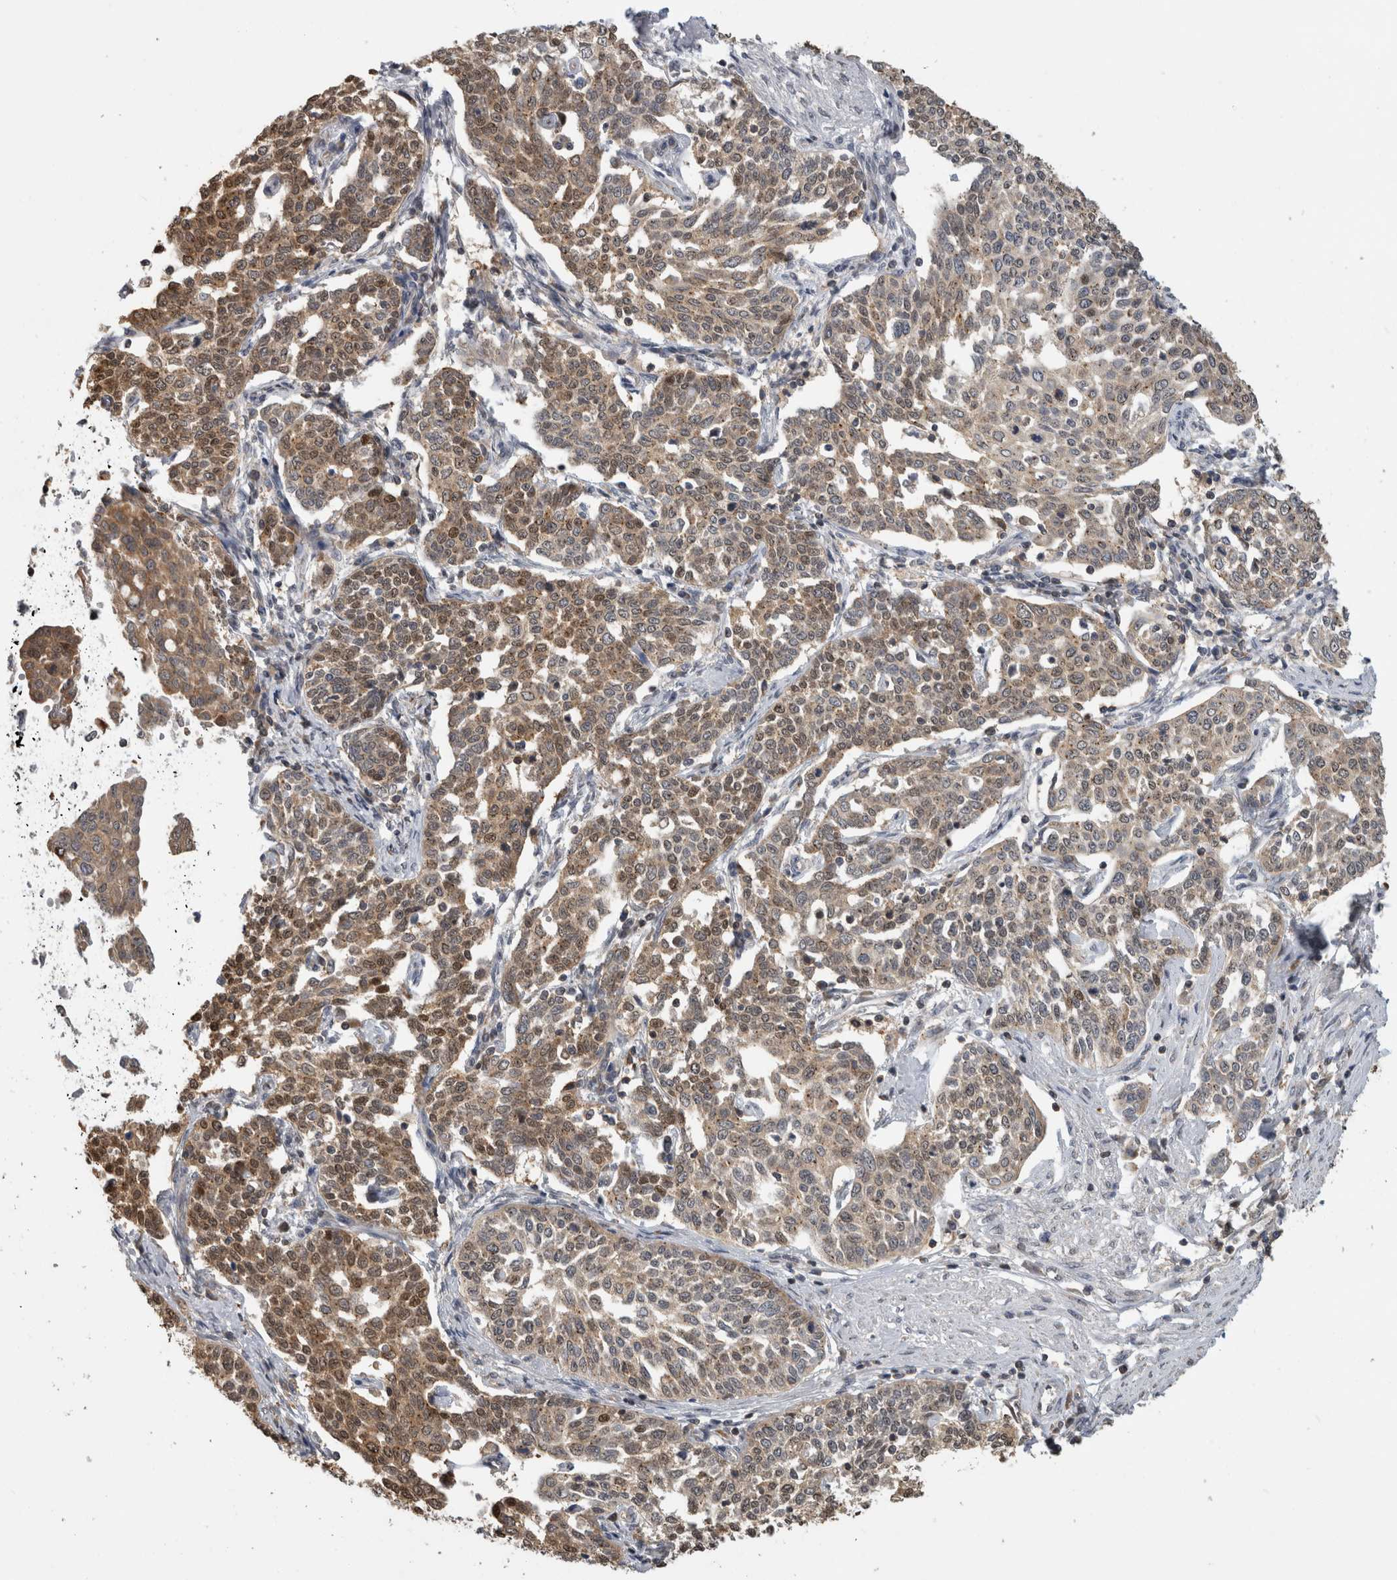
{"staining": {"intensity": "moderate", "quantity": ">75%", "location": "cytoplasmic/membranous,nuclear"}, "tissue": "cervical cancer", "cell_type": "Tumor cells", "image_type": "cancer", "snomed": [{"axis": "morphology", "description": "Squamous cell carcinoma, NOS"}, {"axis": "topography", "description": "Cervix"}], "caption": "About >75% of tumor cells in cervical cancer (squamous cell carcinoma) display moderate cytoplasmic/membranous and nuclear protein staining as visualized by brown immunohistochemical staining.", "gene": "PARP6", "patient": {"sex": "female", "age": 34}}